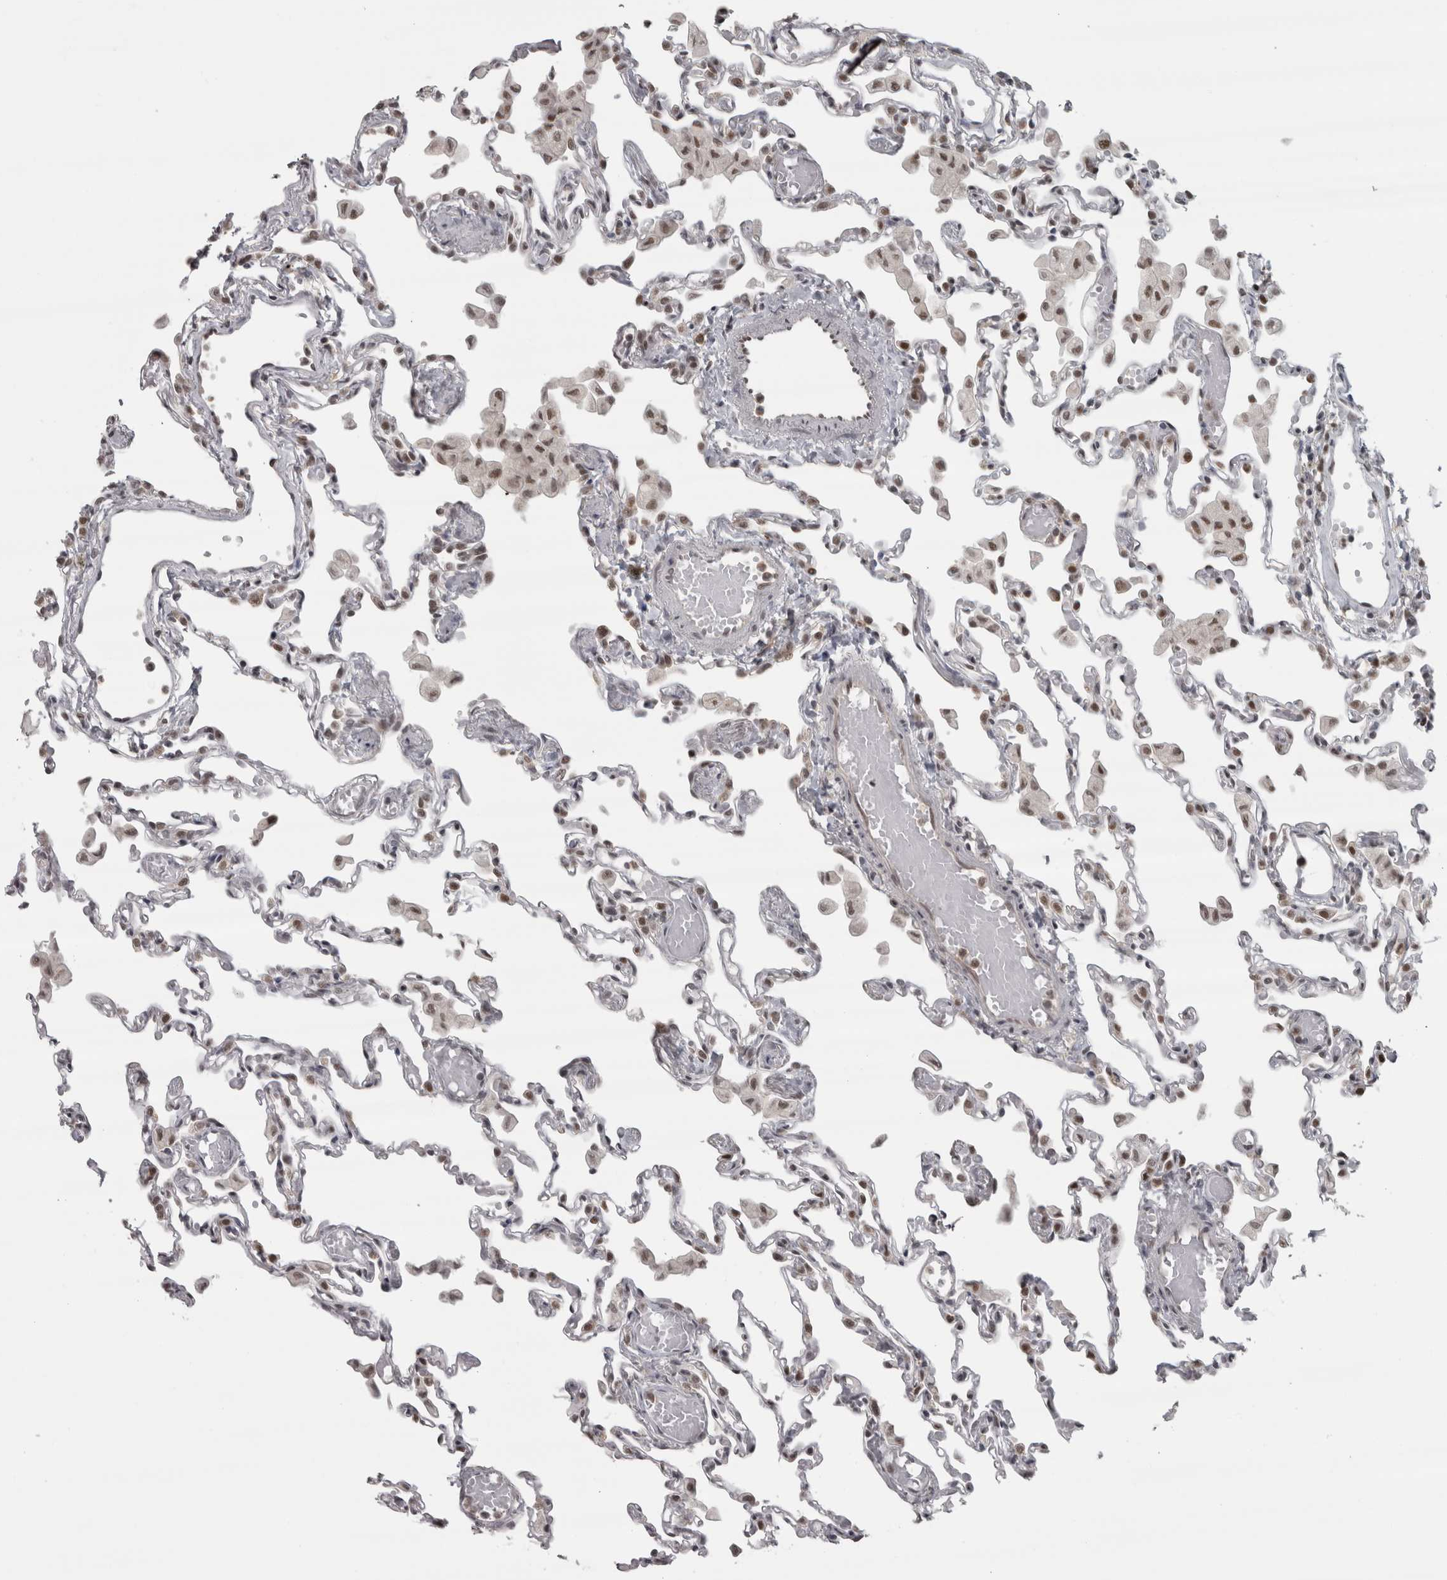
{"staining": {"intensity": "moderate", "quantity": ">75%", "location": "nuclear"}, "tissue": "lung", "cell_type": "Alveolar cells", "image_type": "normal", "snomed": [{"axis": "morphology", "description": "Normal tissue, NOS"}, {"axis": "topography", "description": "Bronchus"}, {"axis": "topography", "description": "Lung"}], "caption": "DAB immunohistochemical staining of unremarkable lung demonstrates moderate nuclear protein expression in approximately >75% of alveolar cells.", "gene": "MICU3", "patient": {"sex": "female", "age": 49}}